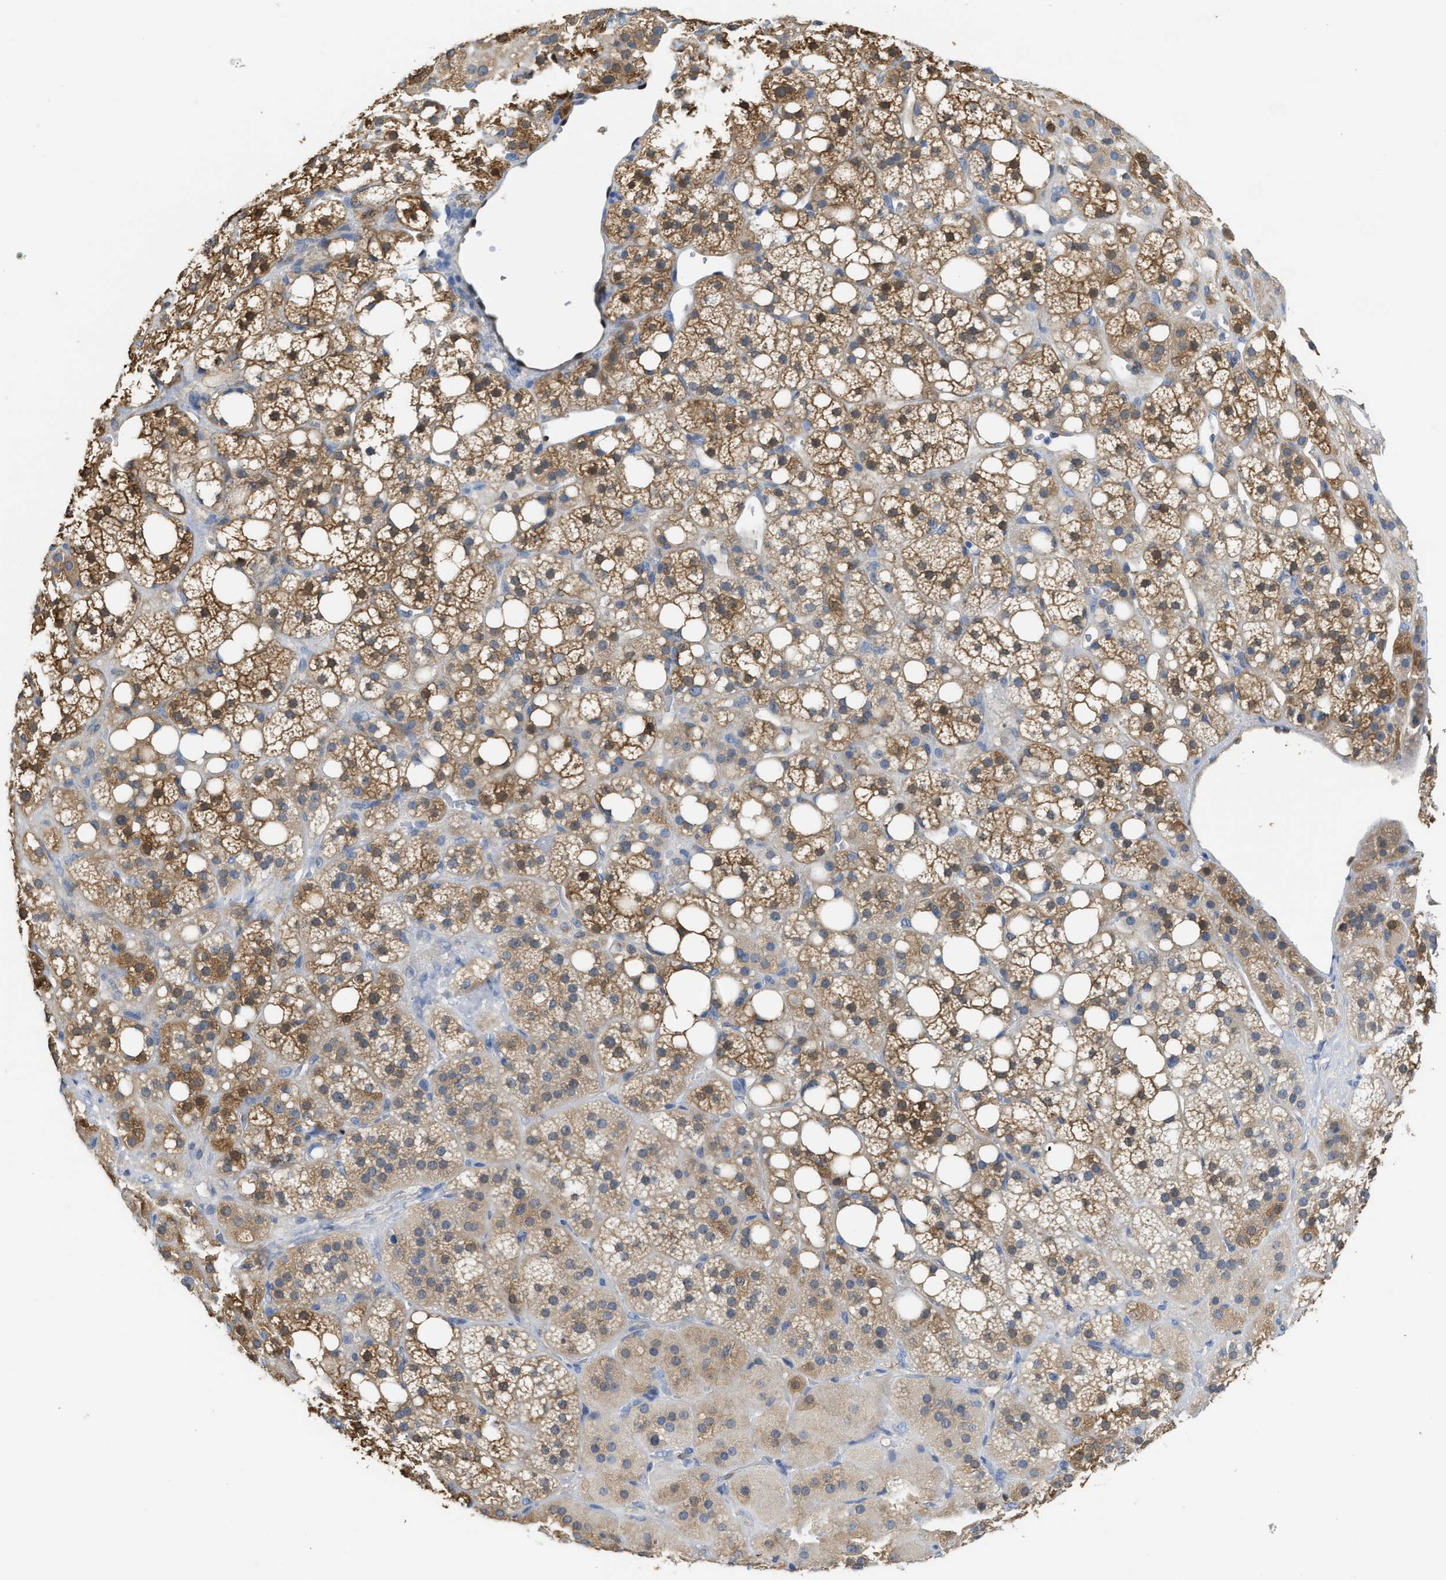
{"staining": {"intensity": "moderate", "quantity": ">75%", "location": "cytoplasmic/membranous,nuclear"}, "tissue": "adrenal gland", "cell_type": "Glandular cells", "image_type": "normal", "snomed": [{"axis": "morphology", "description": "Normal tissue, NOS"}, {"axis": "topography", "description": "Adrenal gland"}], "caption": "A histopathology image of adrenal gland stained for a protein shows moderate cytoplasmic/membranous,nuclear brown staining in glandular cells. The staining is performed using DAB brown chromogen to label protein expression. The nuclei are counter-stained blue using hematoxylin.", "gene": "ASS1", "patient": {"sex": "female", "age": 59}}